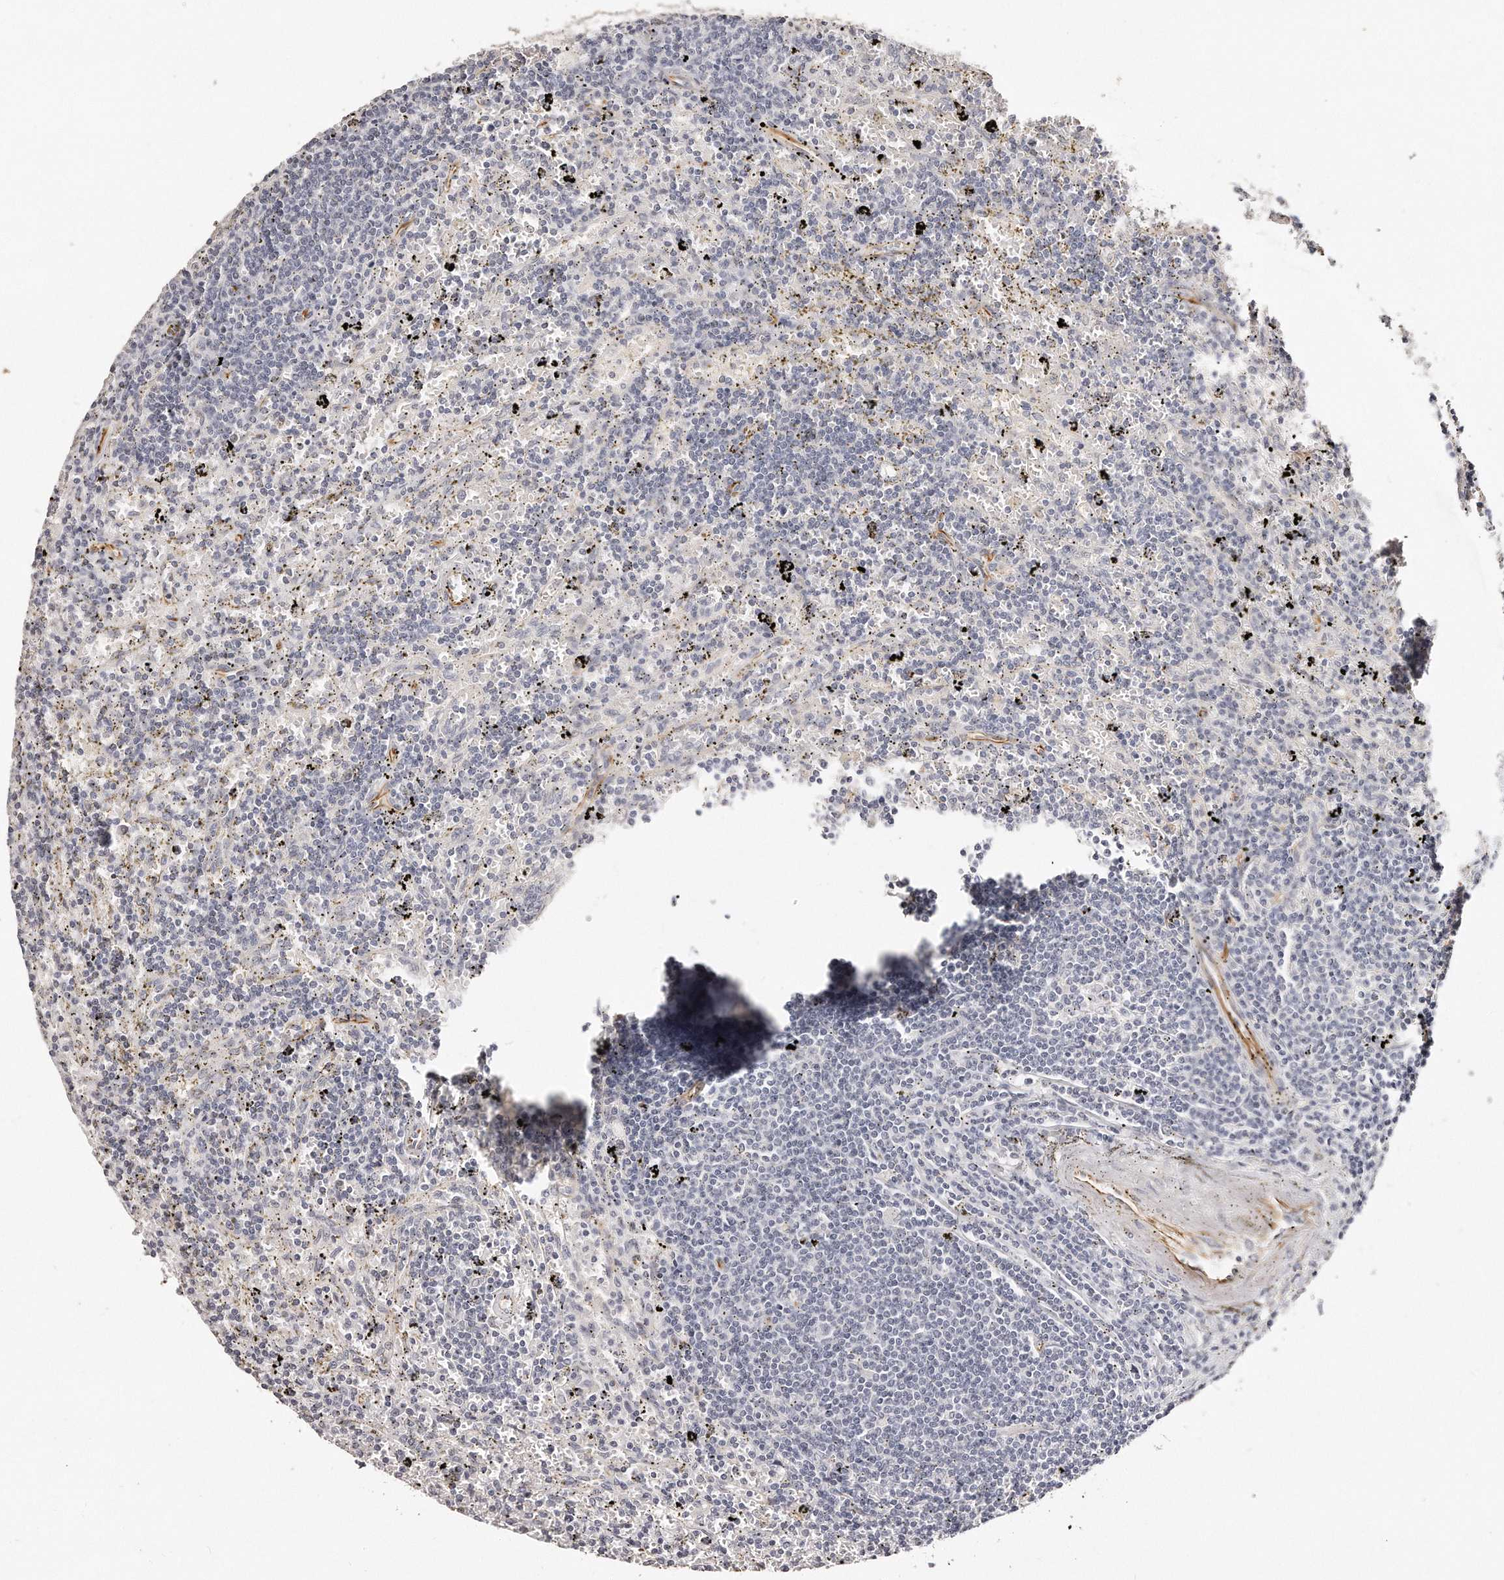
{"staining": {"intensity": "negative", "quantity": "none", "location": "none"}, "tissue": "lymphoma", "cell_type": "Tumor cells", "image_type": "cancer", "snomed": [{"axis": "morphology", "description": "Malignant lymphoma, non-Hodgkin's type, Low grade"}, {"axis": "topography", "description": "Spleen"}], "caption": "IHC photomicrograph of neoplastic tissue: malignant lymphoma, non-Hodgkin's type (low-grade) stained with DAB (3,3'-diaminobenzidine) demonstrates no significant protein expression in tumor cells. (Immunohistochemistry (ihc), brightfield microscopy, high magnification).", "gene": "ZYG11A", "patient": {"sex": "male", "age": 76}}